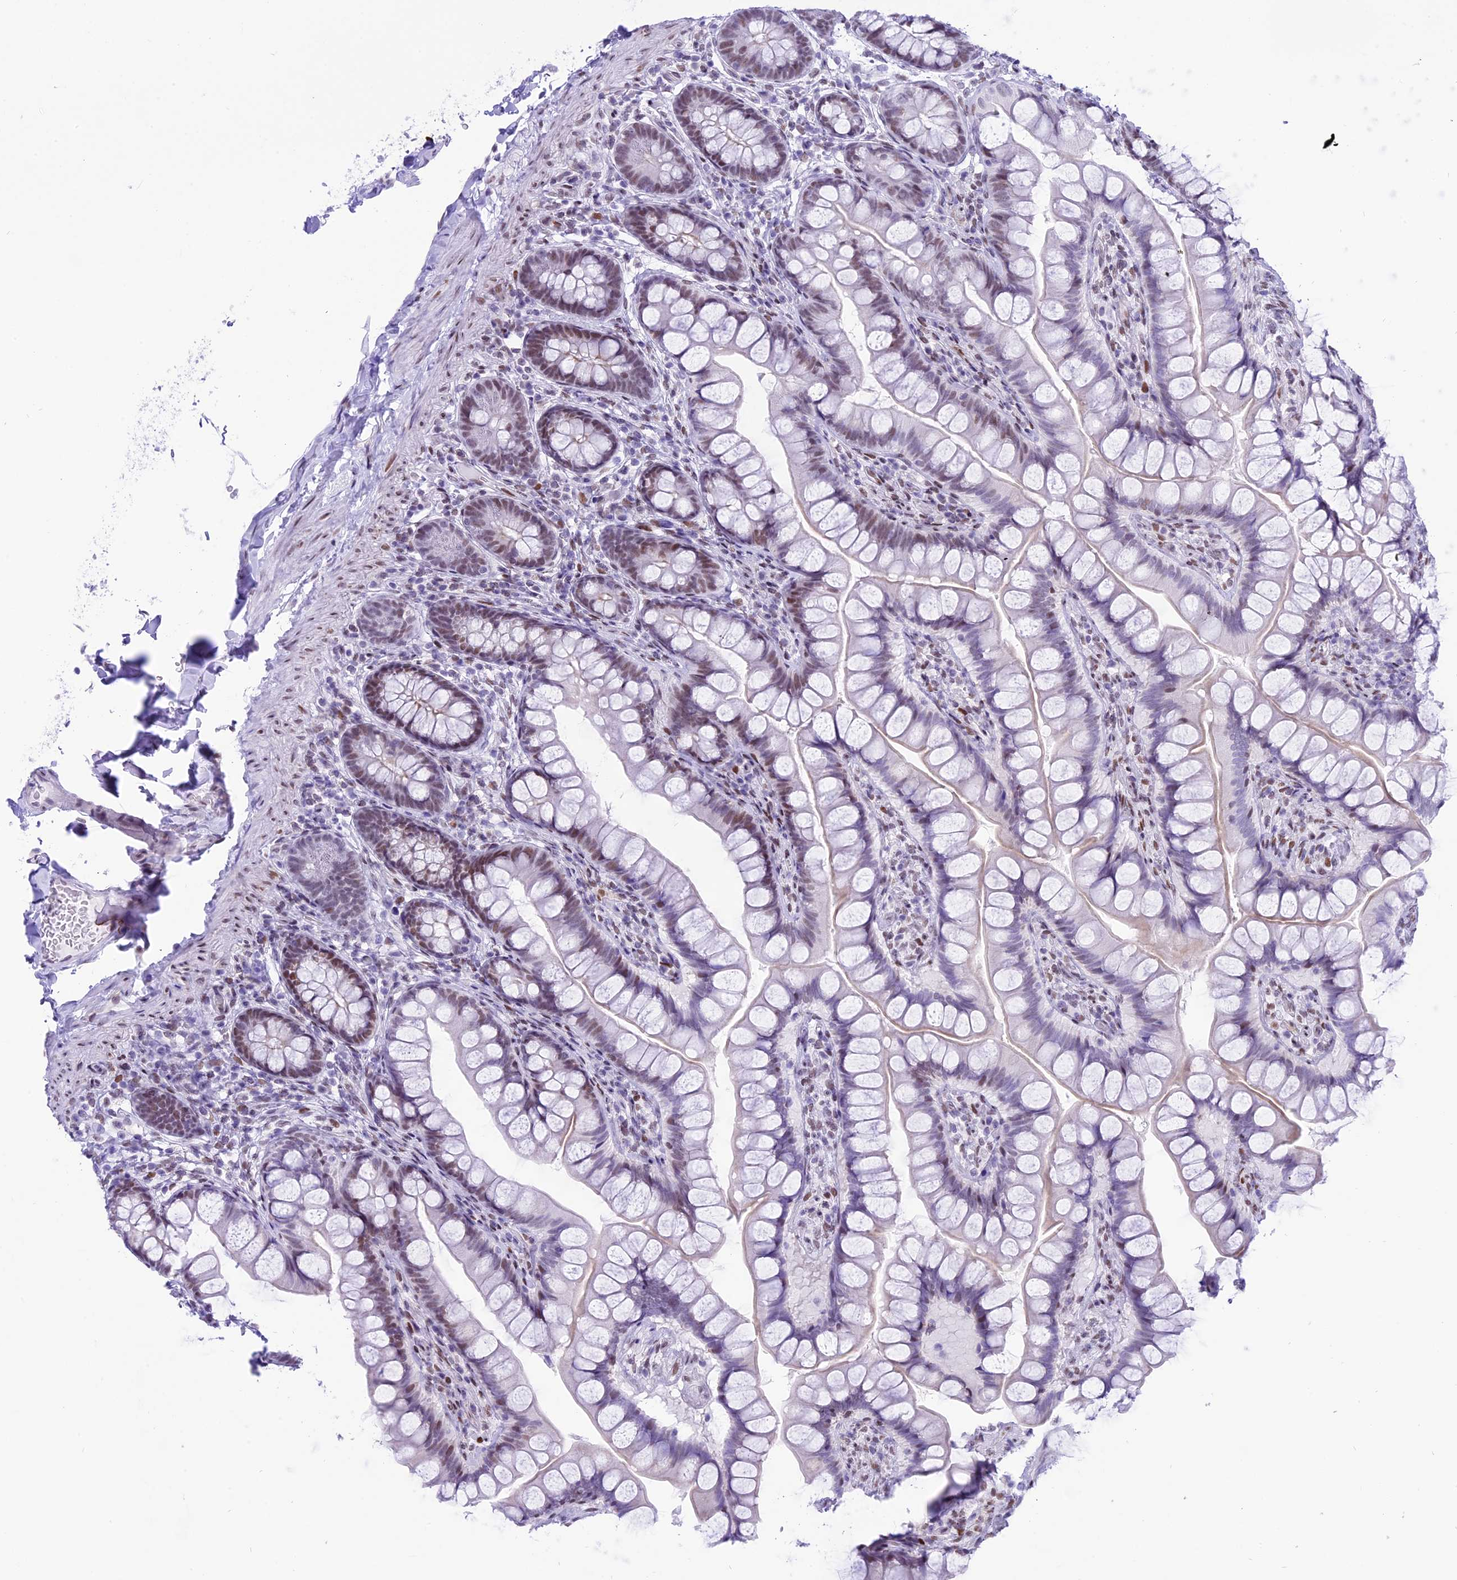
{"staining": {"intensity": "moderate", "quantity": "<25%", "location": "nuclear"}, "tissue": "small intestine", "cell_type": "Glandular cells", "image_type": "normal", "snomed": [{"axis": "morphology", "description": "Normal tissue, NOS"}, {"axis": "topography", "description": "Small intestine"}], "caption": "This histopathology image shows immunohistochemistry staining of benign small intestine, with low moderate nuclear expression in about <25% of glandular cells.", "gene": "RPS6KB1", "patient": {"sex": "male", "age": 70}}